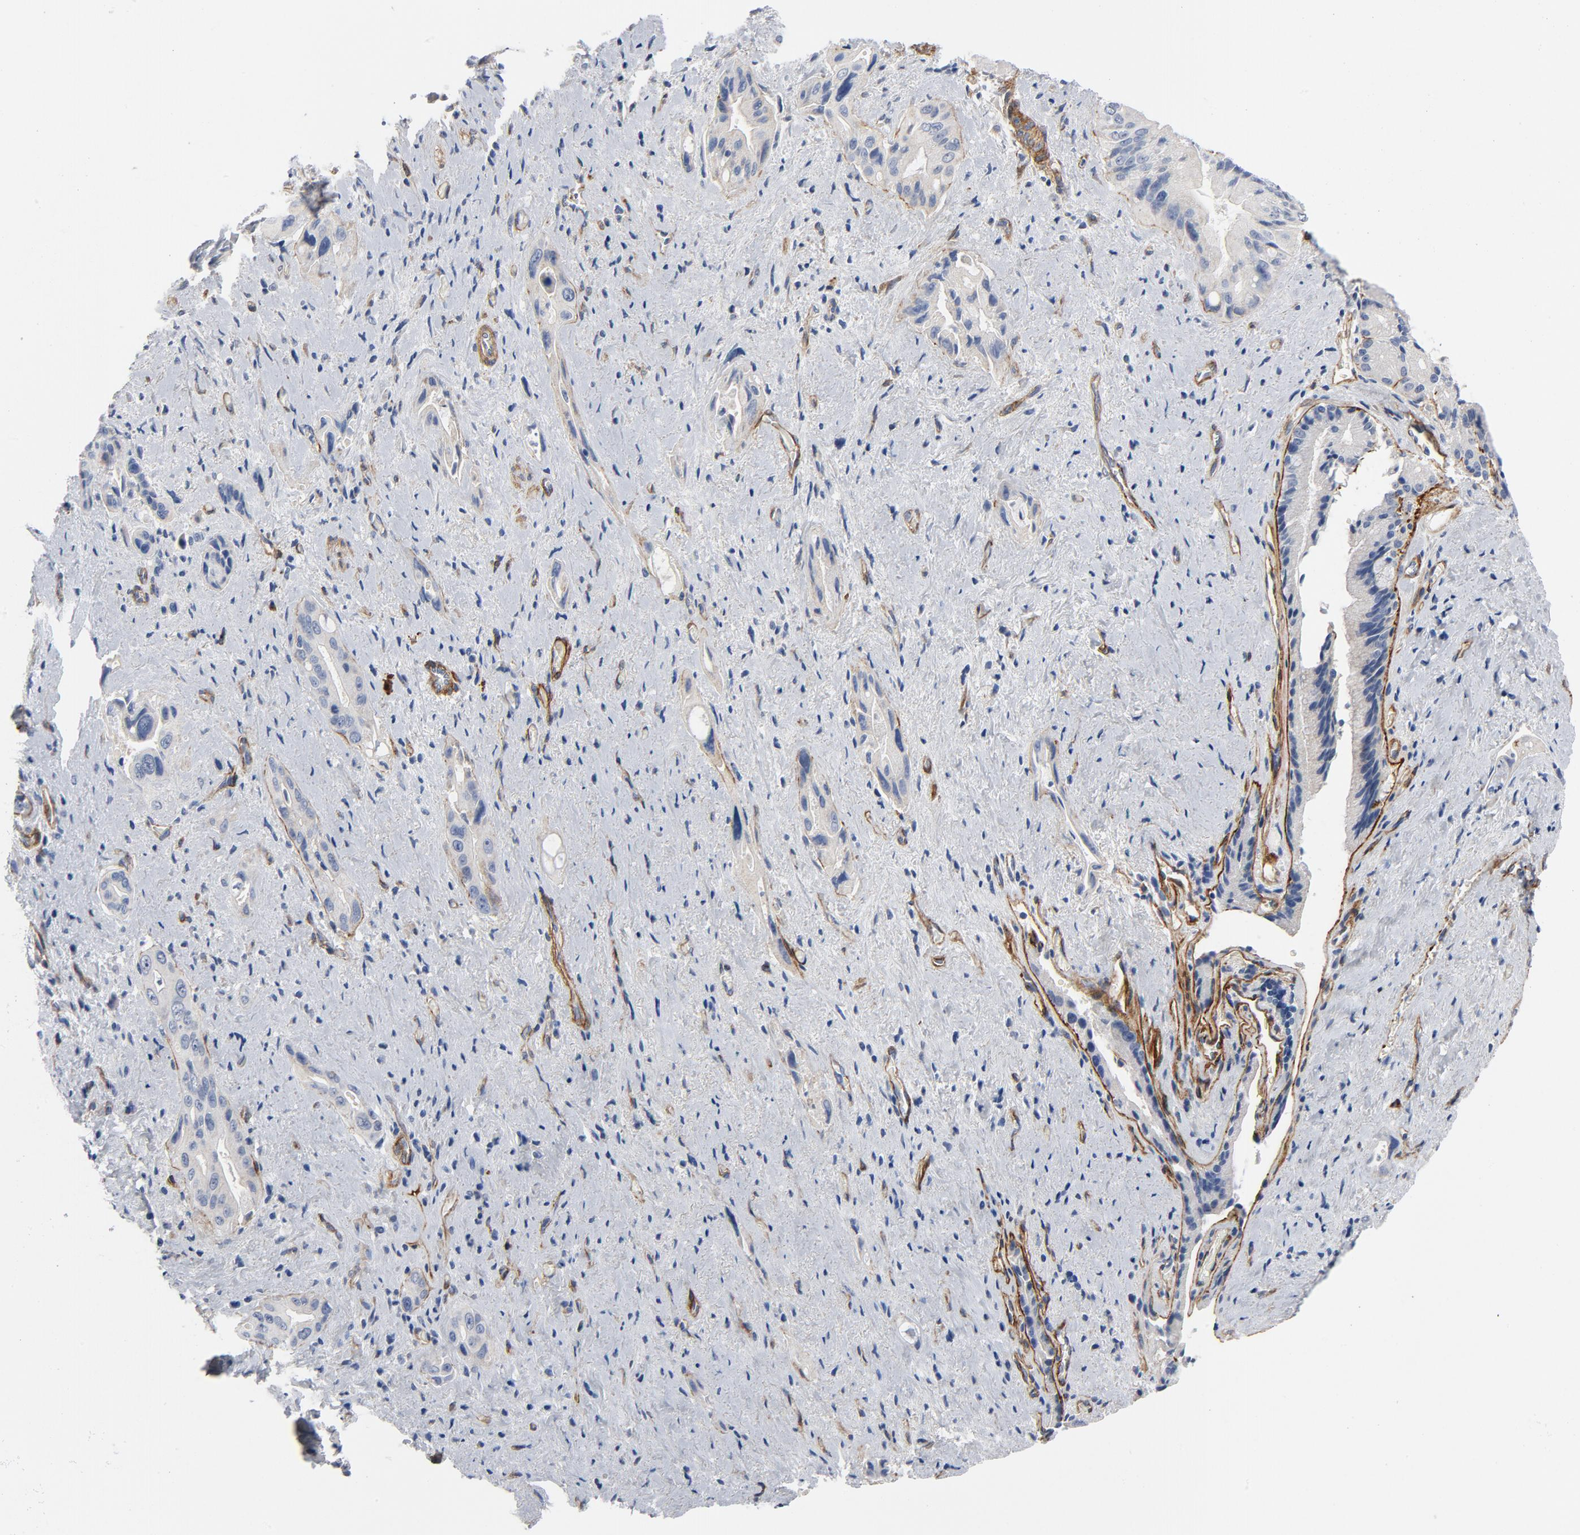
{"staining": {"intensity": "negative", "quantity": "none", "location": "none"}, "tissue": "pancreatic cancer", "cell_type": "Tumor cells", "image_type": "cancer", "snomed": [{"axis": "morphology", "description": "Adenocarcinoma, NOS"}, {"axis": "topography", "description": "Pancreas"}], "caption": "This is an immunohistochemistry (IHC) histopathology image of human pancreatic adenocarcinoma. There is no positivity in tumor cells.", "gene": "LAMC1", "patient": {"sex": "male", "age": 77}}